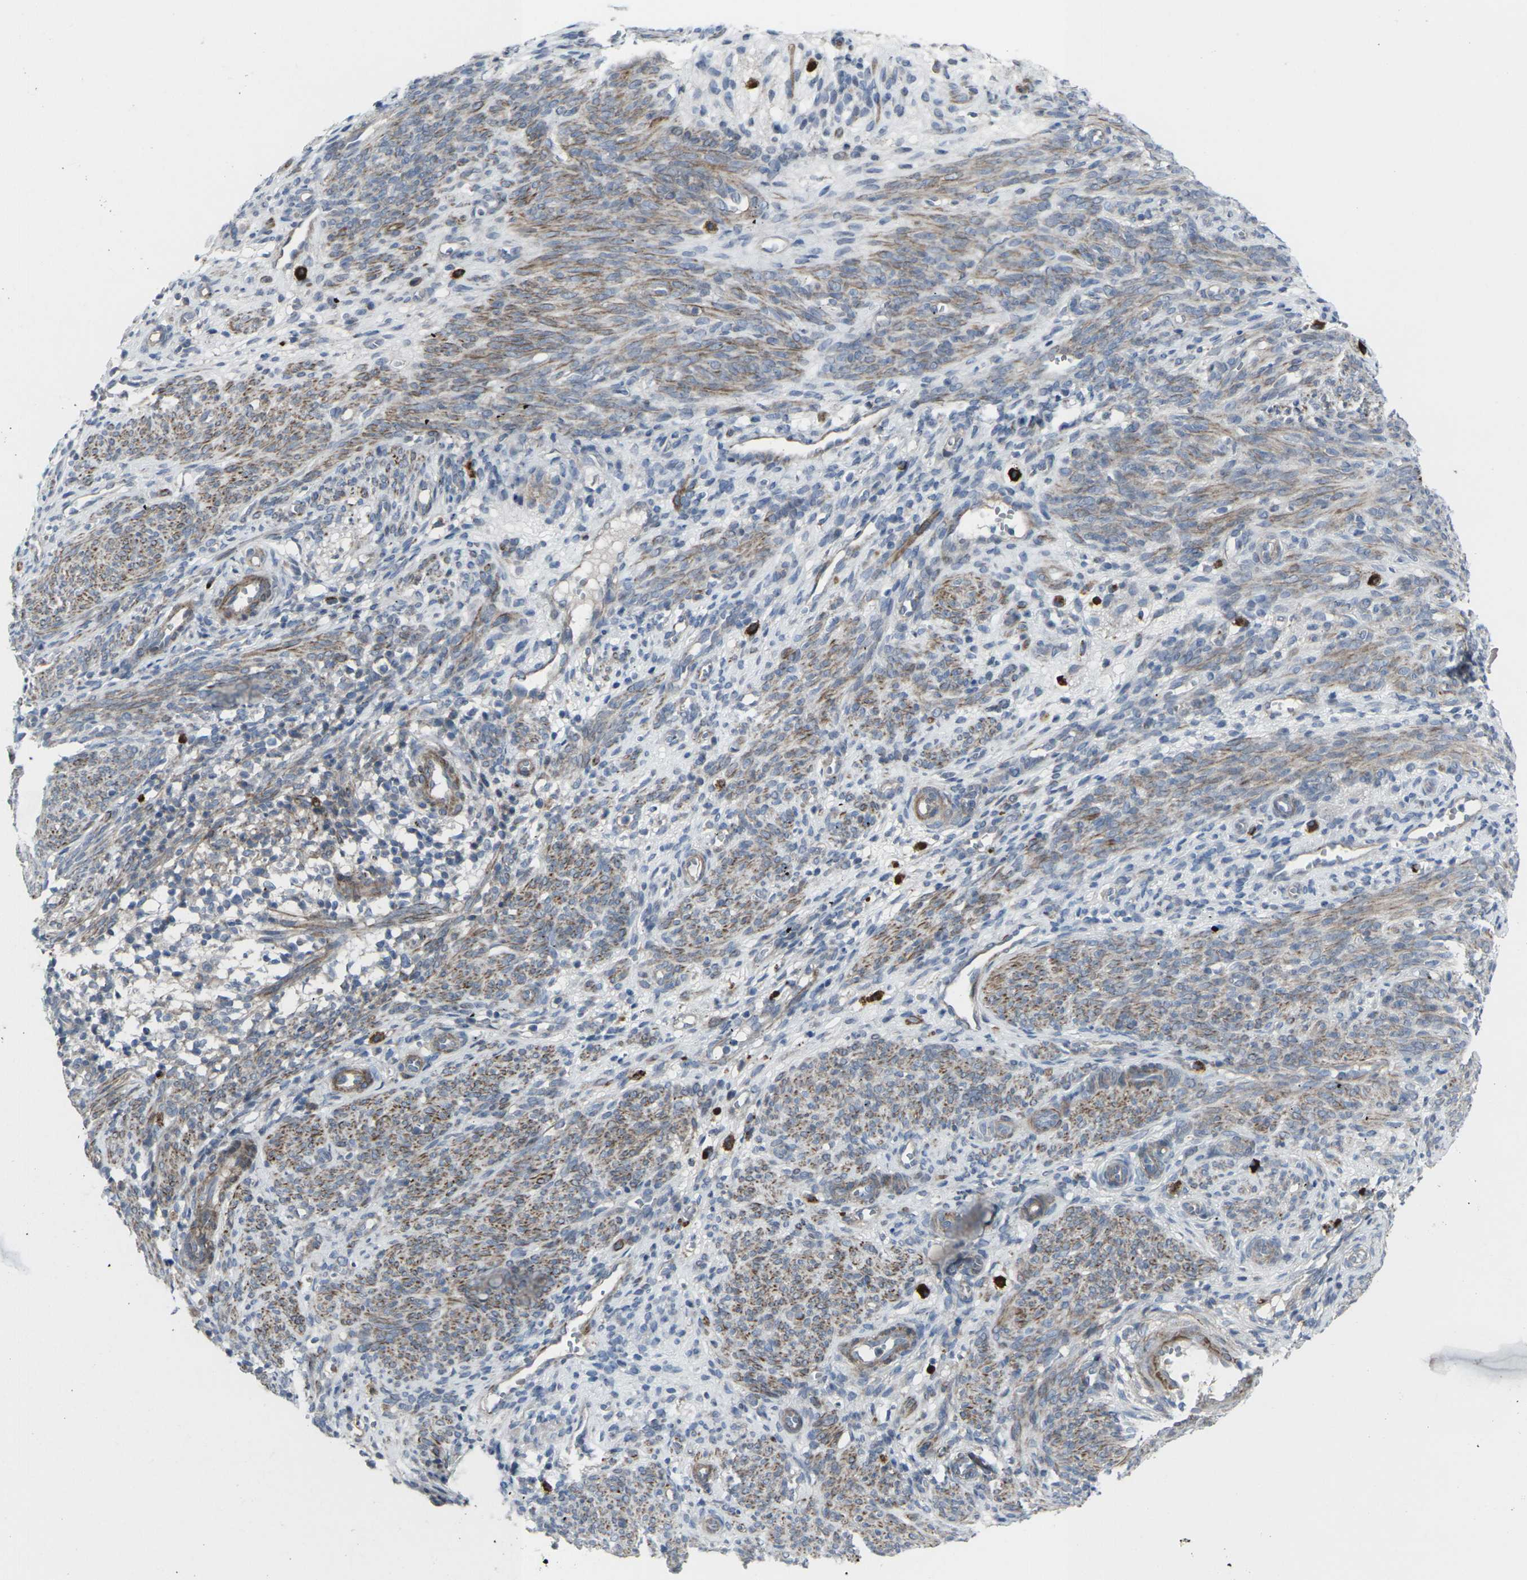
{"staining": {"intensity": "negative", "quantity": "none", "location": "none"}, "tissue": "endometrium", "cell_type": "Cells in endometrial stroma", "image_type": "normal", "snomed": [{"axis": "morphology", "description": "Normal tissue, NOS"}, {"axis": "morphology", "description": "Adenocarcinoma, NOS"}, {"axis": "topography", "description": "Endometrium"}, {"axis": "topography", "description": "Ovary"}], "caption": "DAB (3,3'-diaminobenzidine) immunohistochemical staining of normal endometrium reveals no significant staining in cells in endometrial stroma.", "gene": "CCR10", "patient": {"sex": "female", "age": 68}}